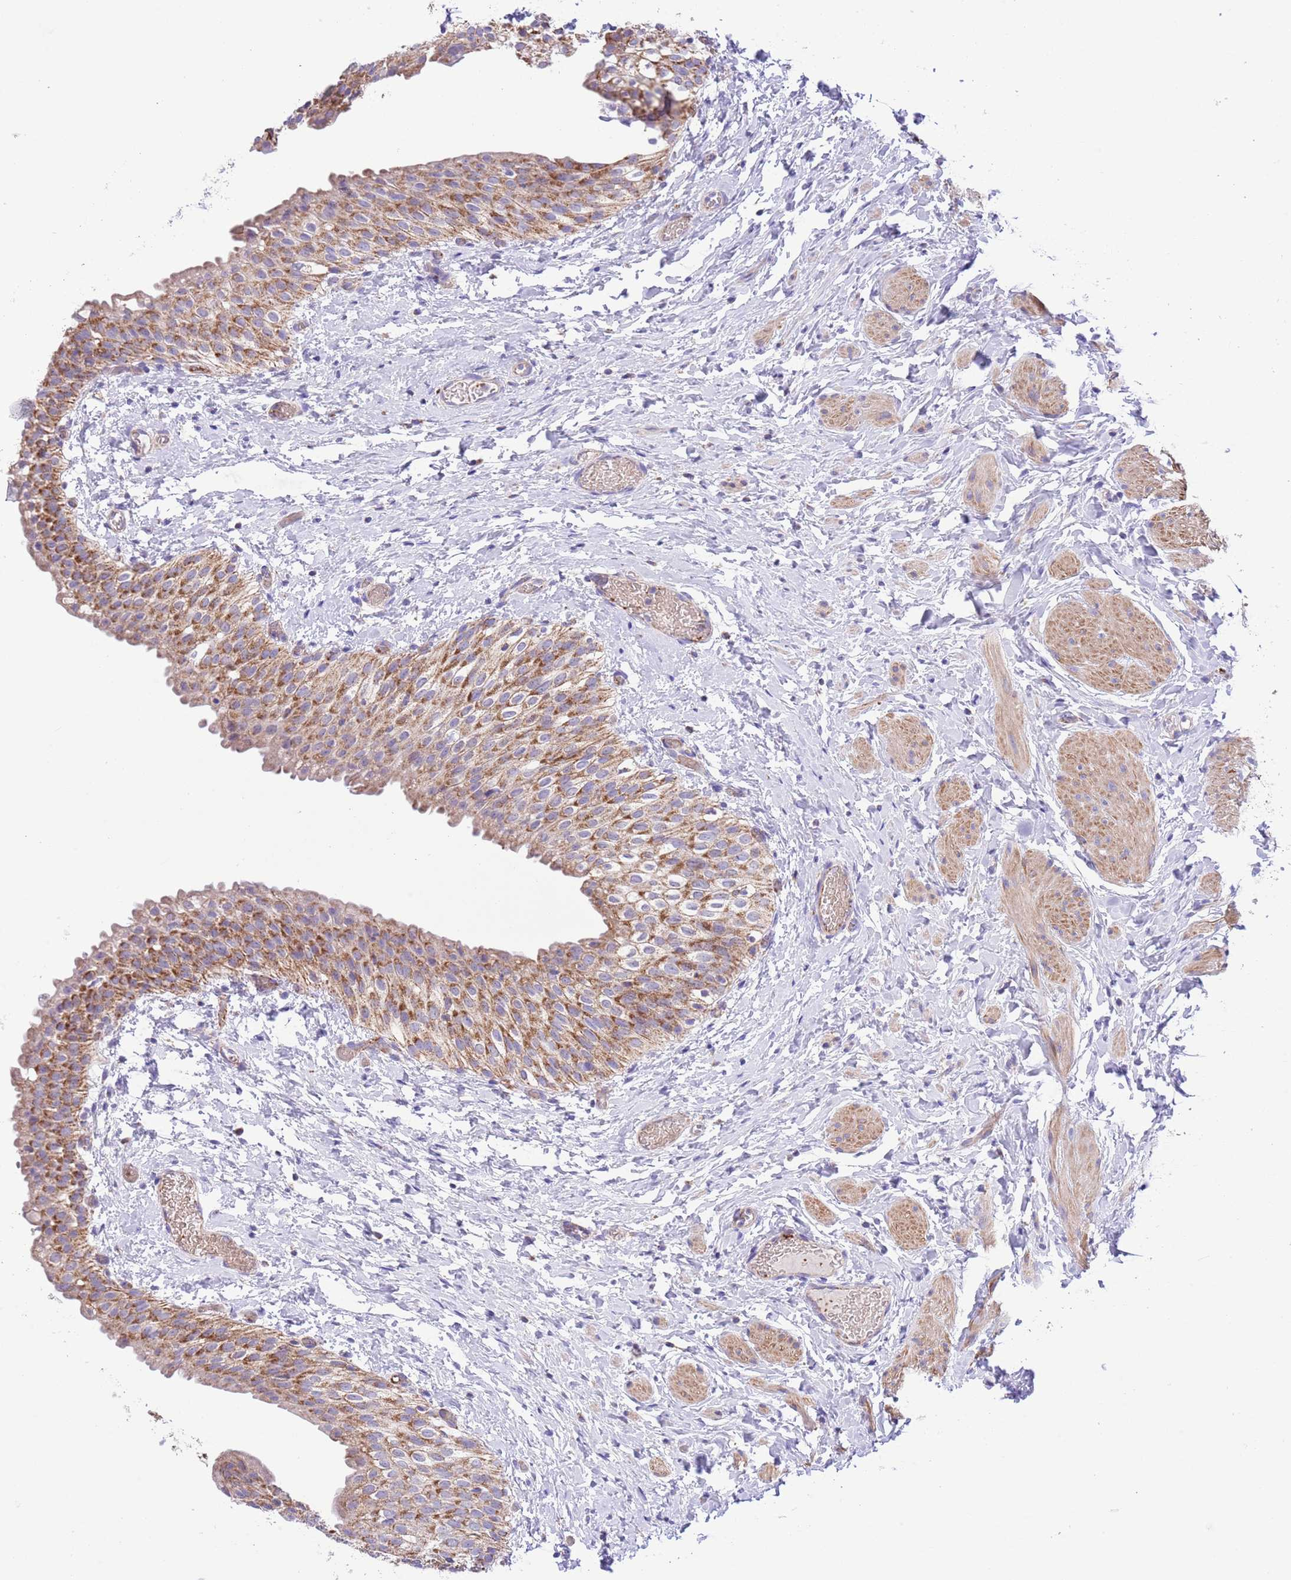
{"staining": {"intensity": "strong", "quantity": "25%-75%", "location": "cytoplasmic/membranous"}, "tissue": "urinary bladder", "cell_type": "Urothelial cells", "image_type": "normal", "snomed": [{"axis": "morphology", "description": "Normal tissue, NOS"}, {"axis": "topography", "description": "Urinary bladder"}], "caption": "DAB (3,3'-diaminobenzidine) immunohistochemical staining of benign urinary bladder exhibits strong cytoplasmic/membranous protein positivity in about 25%-75% of urothelial cells.", "gene": "SS18L2", "patient": {"sex": "male", "age": 1}}